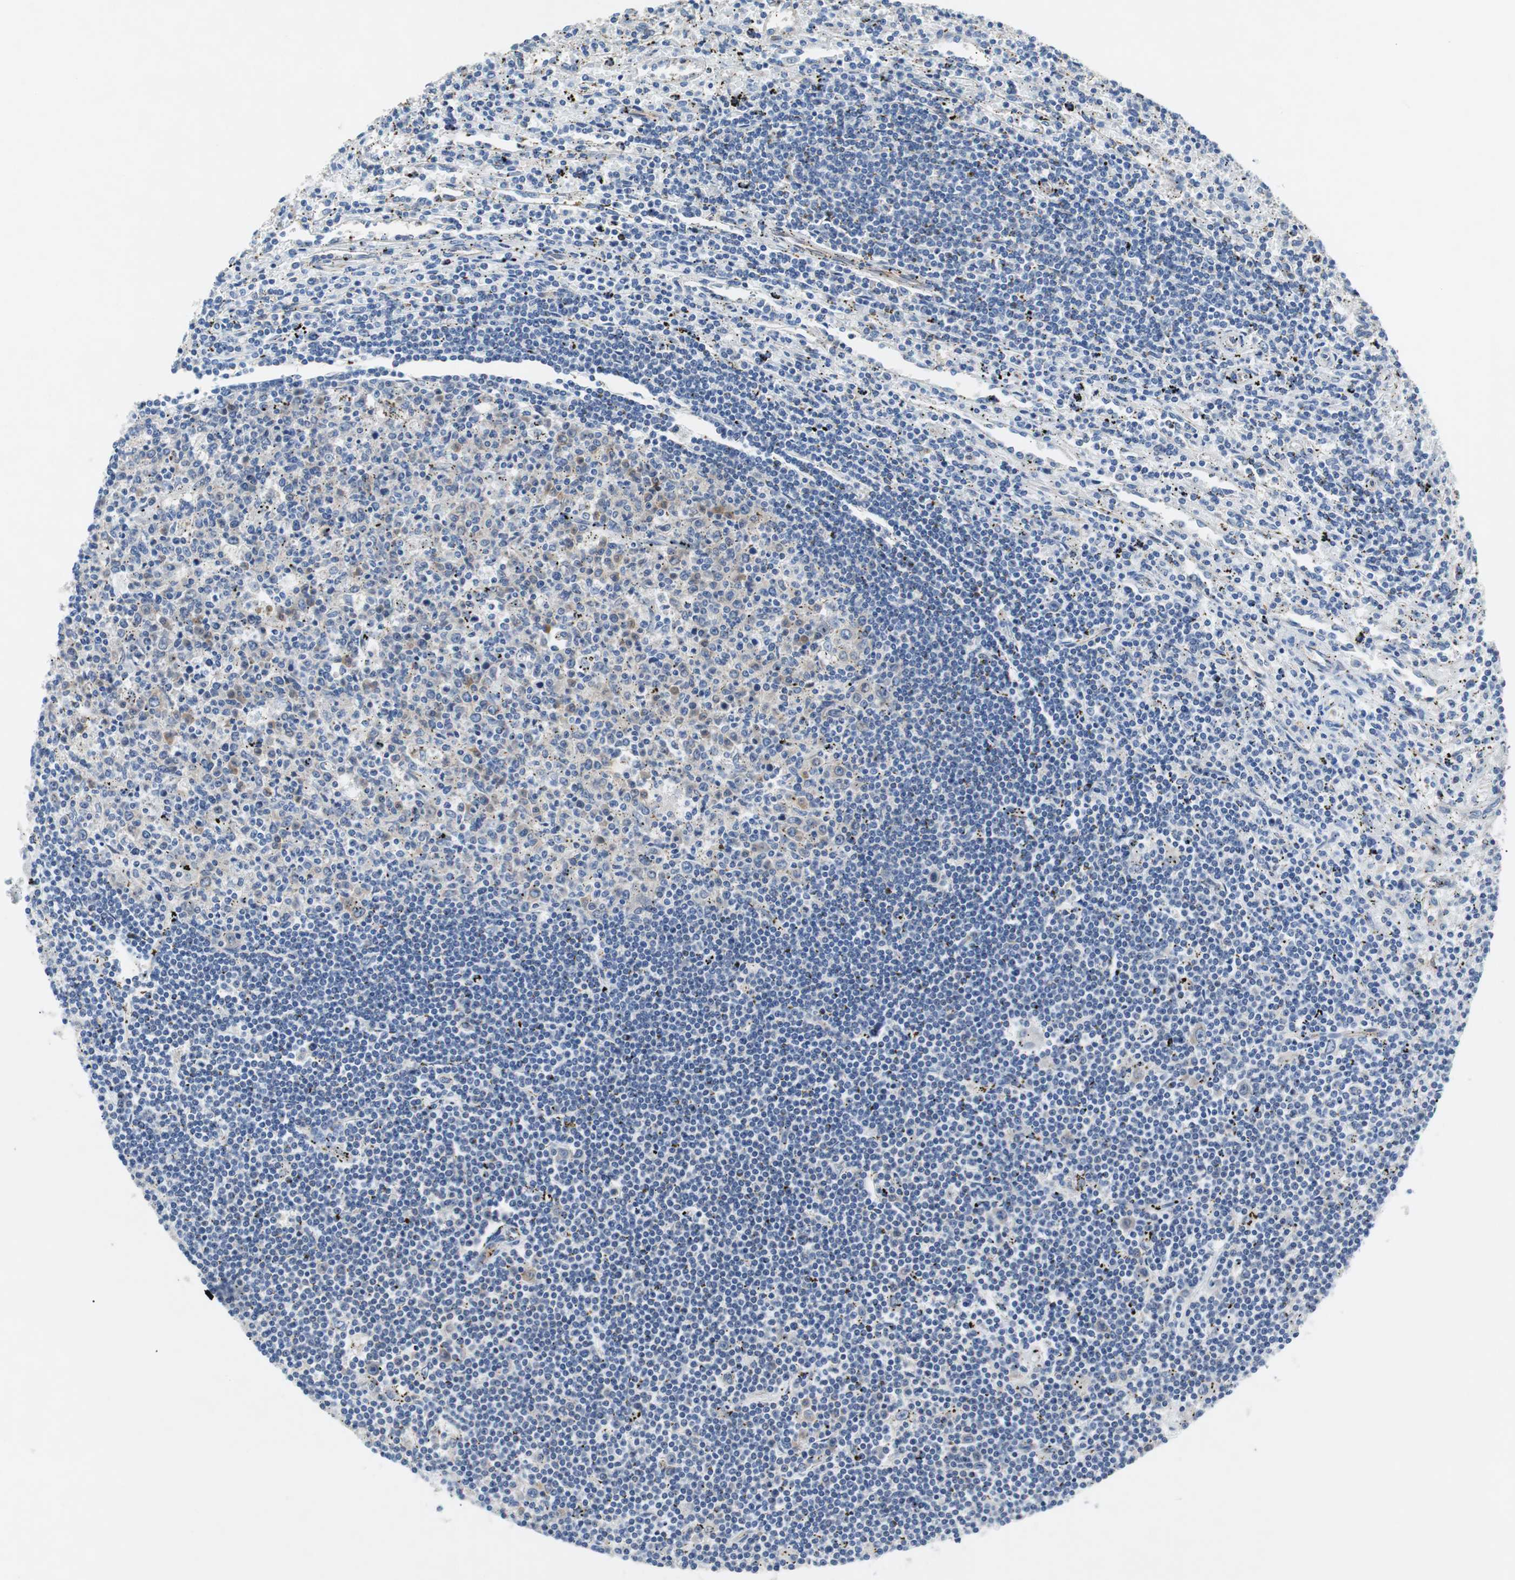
{"staining": {"intensity": "negative", "quantity": "none", "location": "none"}, "tissue": "lymphoma", "cell_type": "Tumor cells", "image_type": "cancer", "snomed": [{"axis": "morphology", "description": "Malignant lymphoma, non-Hodgkin's type, Low grade"}, {"axis": "topography", "description": "Spleen"}], "caption": "High power microscopy micrograph of an IHC image of lymphoma, revealing no significant positivity in tumor cells.", "gene": "EEF2K", "patient": {"sex": "male", "age": 76}}